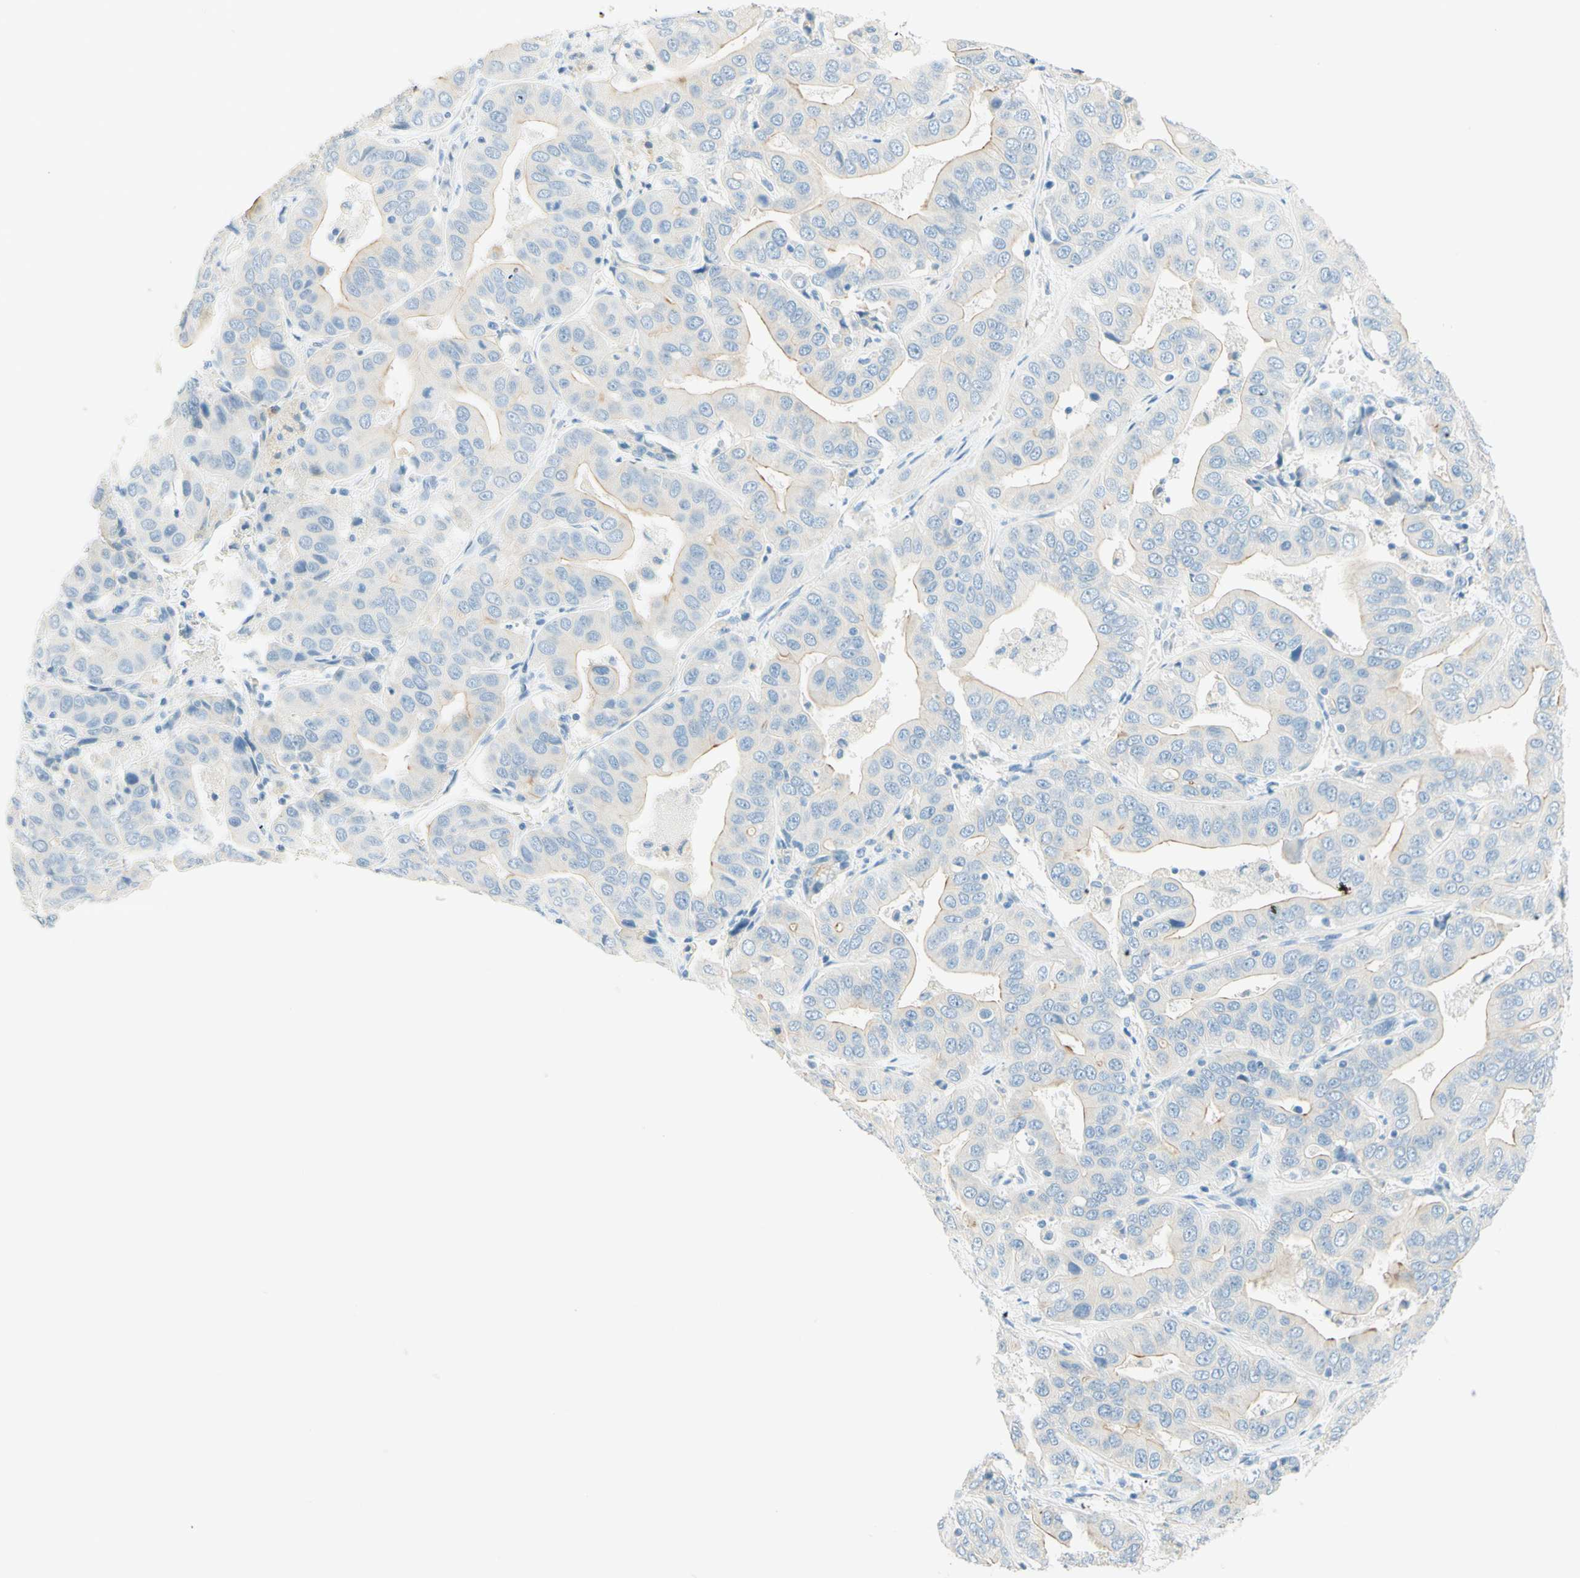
{"staining": {"intensity": "weak", "quantity": "<25%", "location": "cytoplasmic/membranous"}, "tissue": "liver cancer", "cell_type": "Tumor cells", "image_type": "cancer", "snomed": [{"axis": "morphology", "description": "Cholangiocarcinoma"}, {"axis": "topography", "description": "Liver"}], "caption": "Immunohistochemistry of human liver cancer reveals no positivity in tumor cells.", "gene": "TMEM132D", "patient": {"sex": "female", "age": 52}}